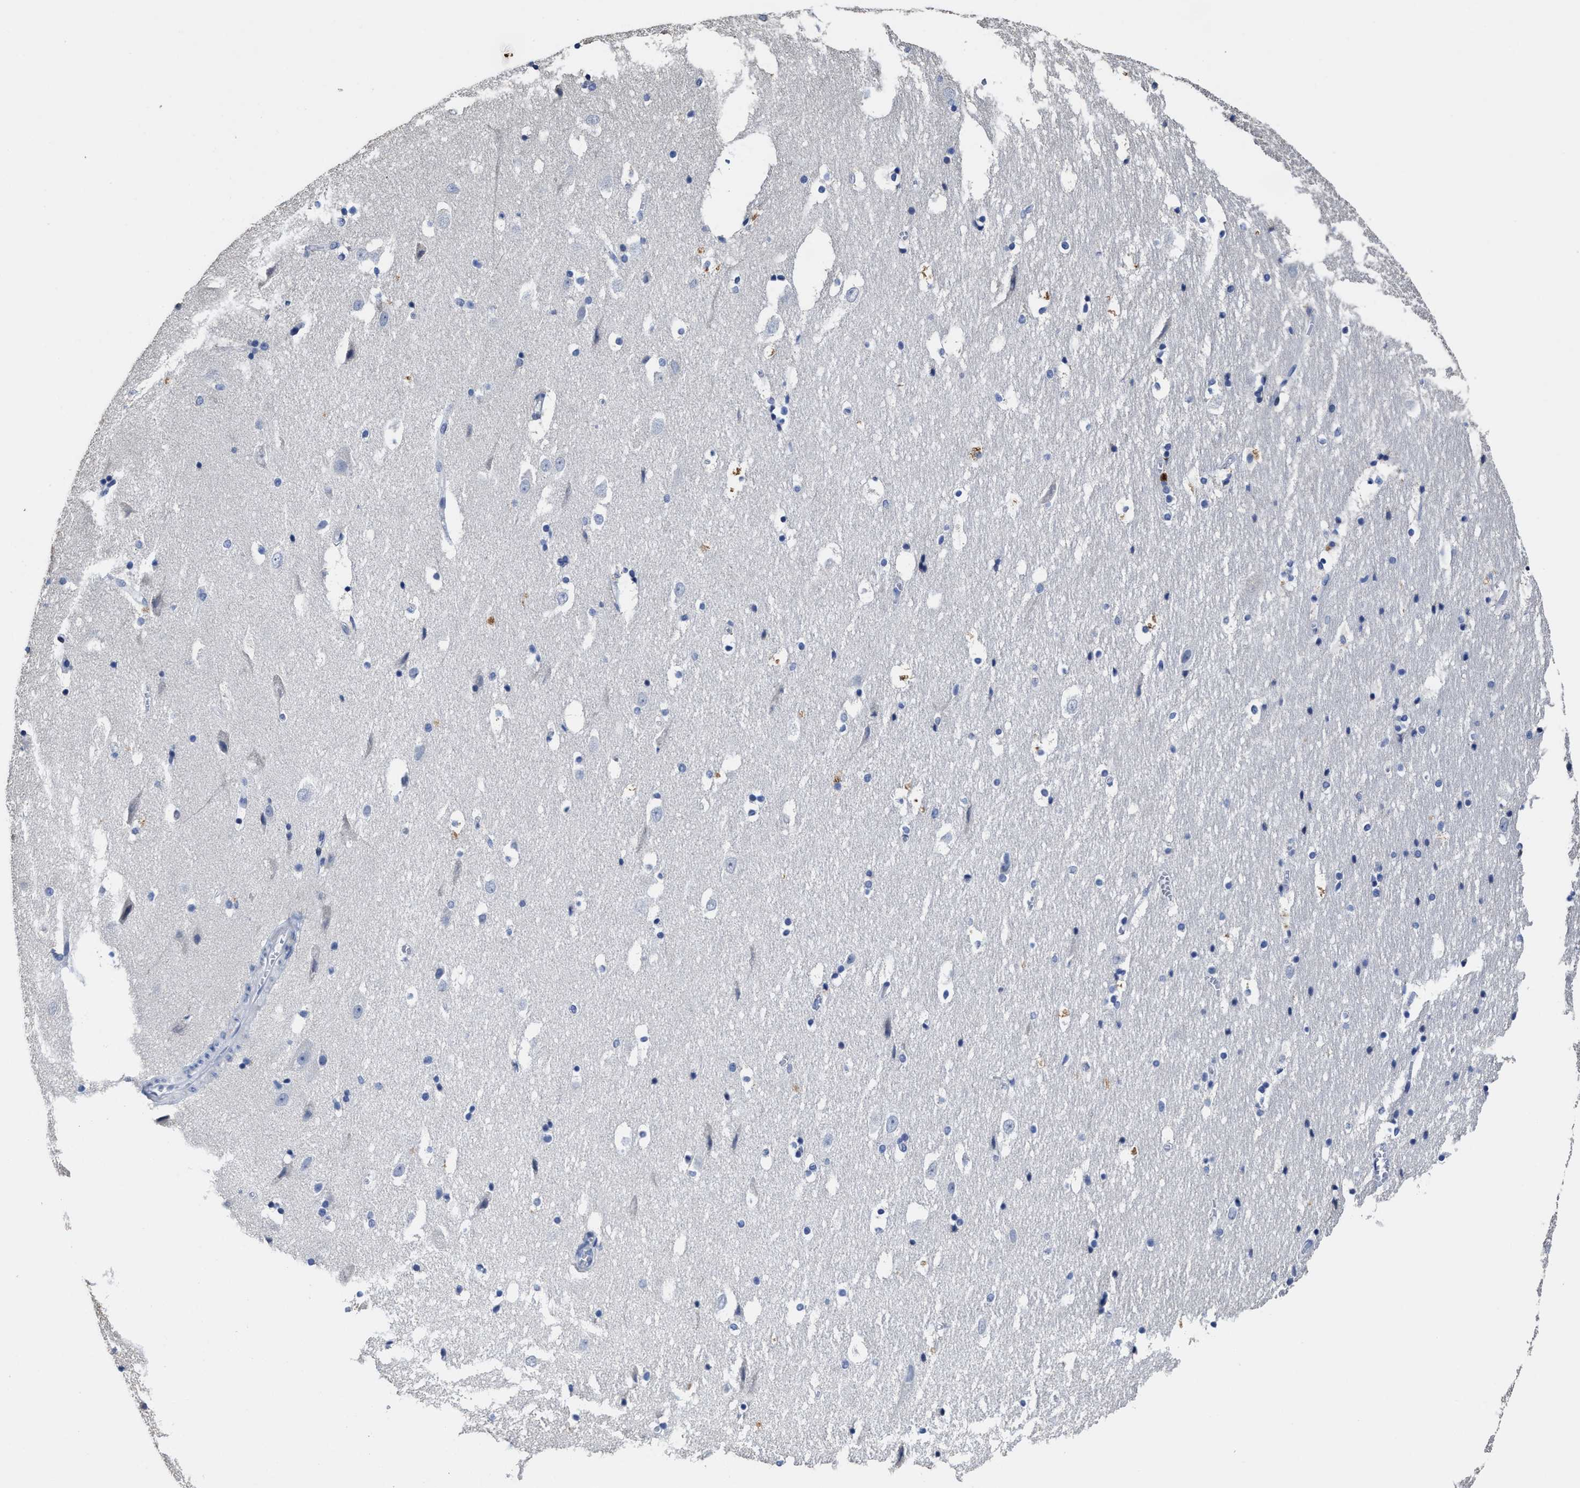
{"staining": {"intensity": "negative", "quantity": "none", "location": "none"}, "tissue": "hippocampus", "cell_type": "Glial cells", "image_type": "normal", "snomed": [{"axis": "morphology", "description": "Normal tissue, NOS"}, {"axis": "topography", "description": "Hippocampus"}], "caption": "Immunohistochemistry (IHC) of normal hippocampus exhibits no positivity in glial cells. (Stains: DAB (3,3'-diaminobenzidine) IHC with hematoxylin counter stain, Microscopy: brightfield microscopy at high magnification).", "gene": "ZFAT", "patient": {"sex": "male", "age": 45}}